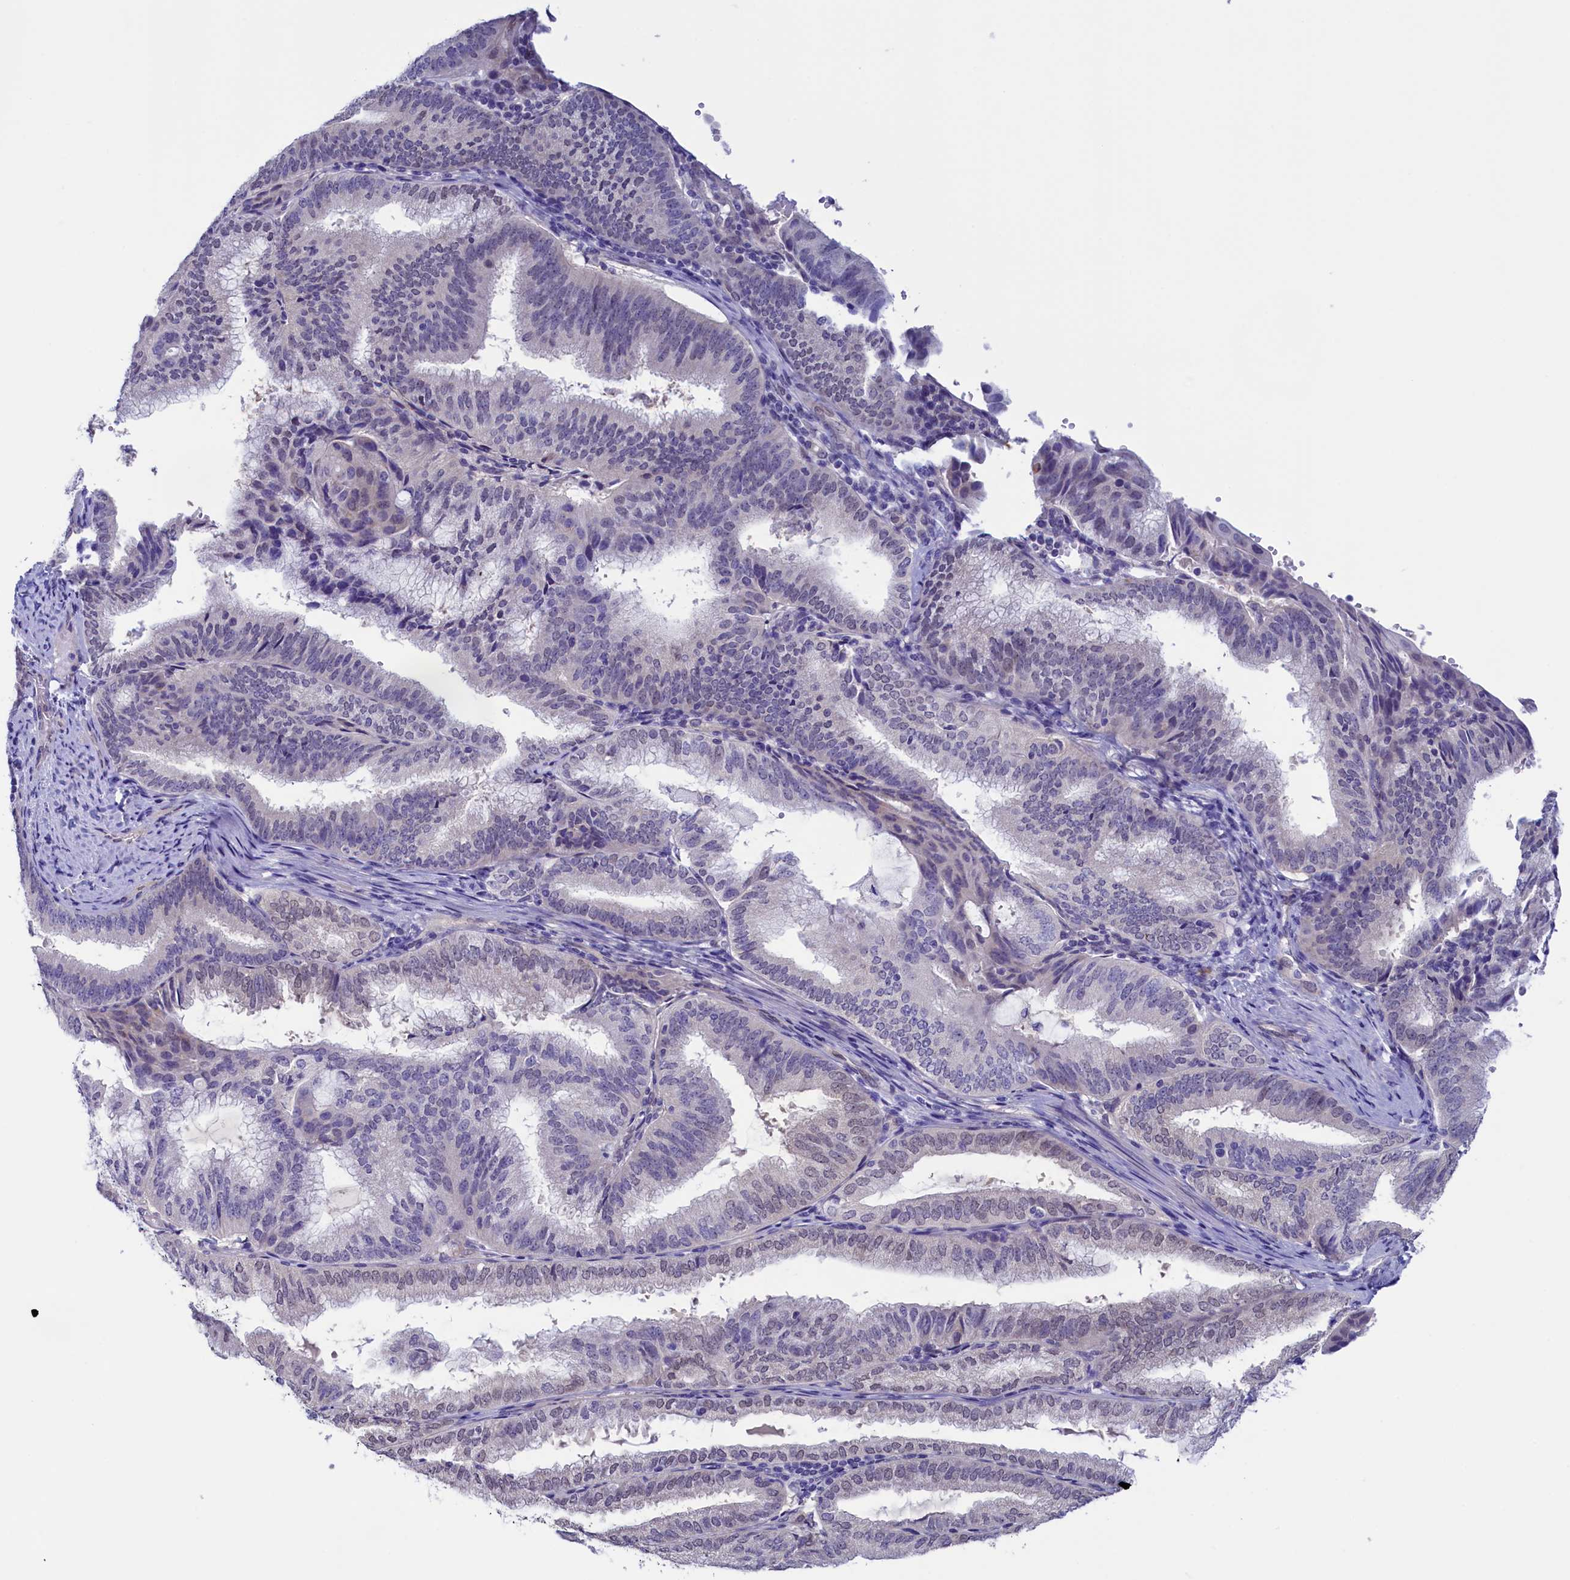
{"staining": {"intensity": "weak", "quantity": "25%-75%", "location": "nuclear"}, "tissue": "endometrial cancer", "cell_type": "Tumor cells", "image_type": "cancer", "snomed": [{"axis": "morphology", "description": "Adenocarcinoma, NOS"}, {"axis": "topography", "description": "Endometrium"}], "caption": "Brown immunohistochemical staining in human adenocarcinoma (endometrial) demonstrates weak nuclear staining in about 25%-75% of tumor cells.", "gene": "FLYWCH2", "patient": {"sex": "female", "age": 49}}